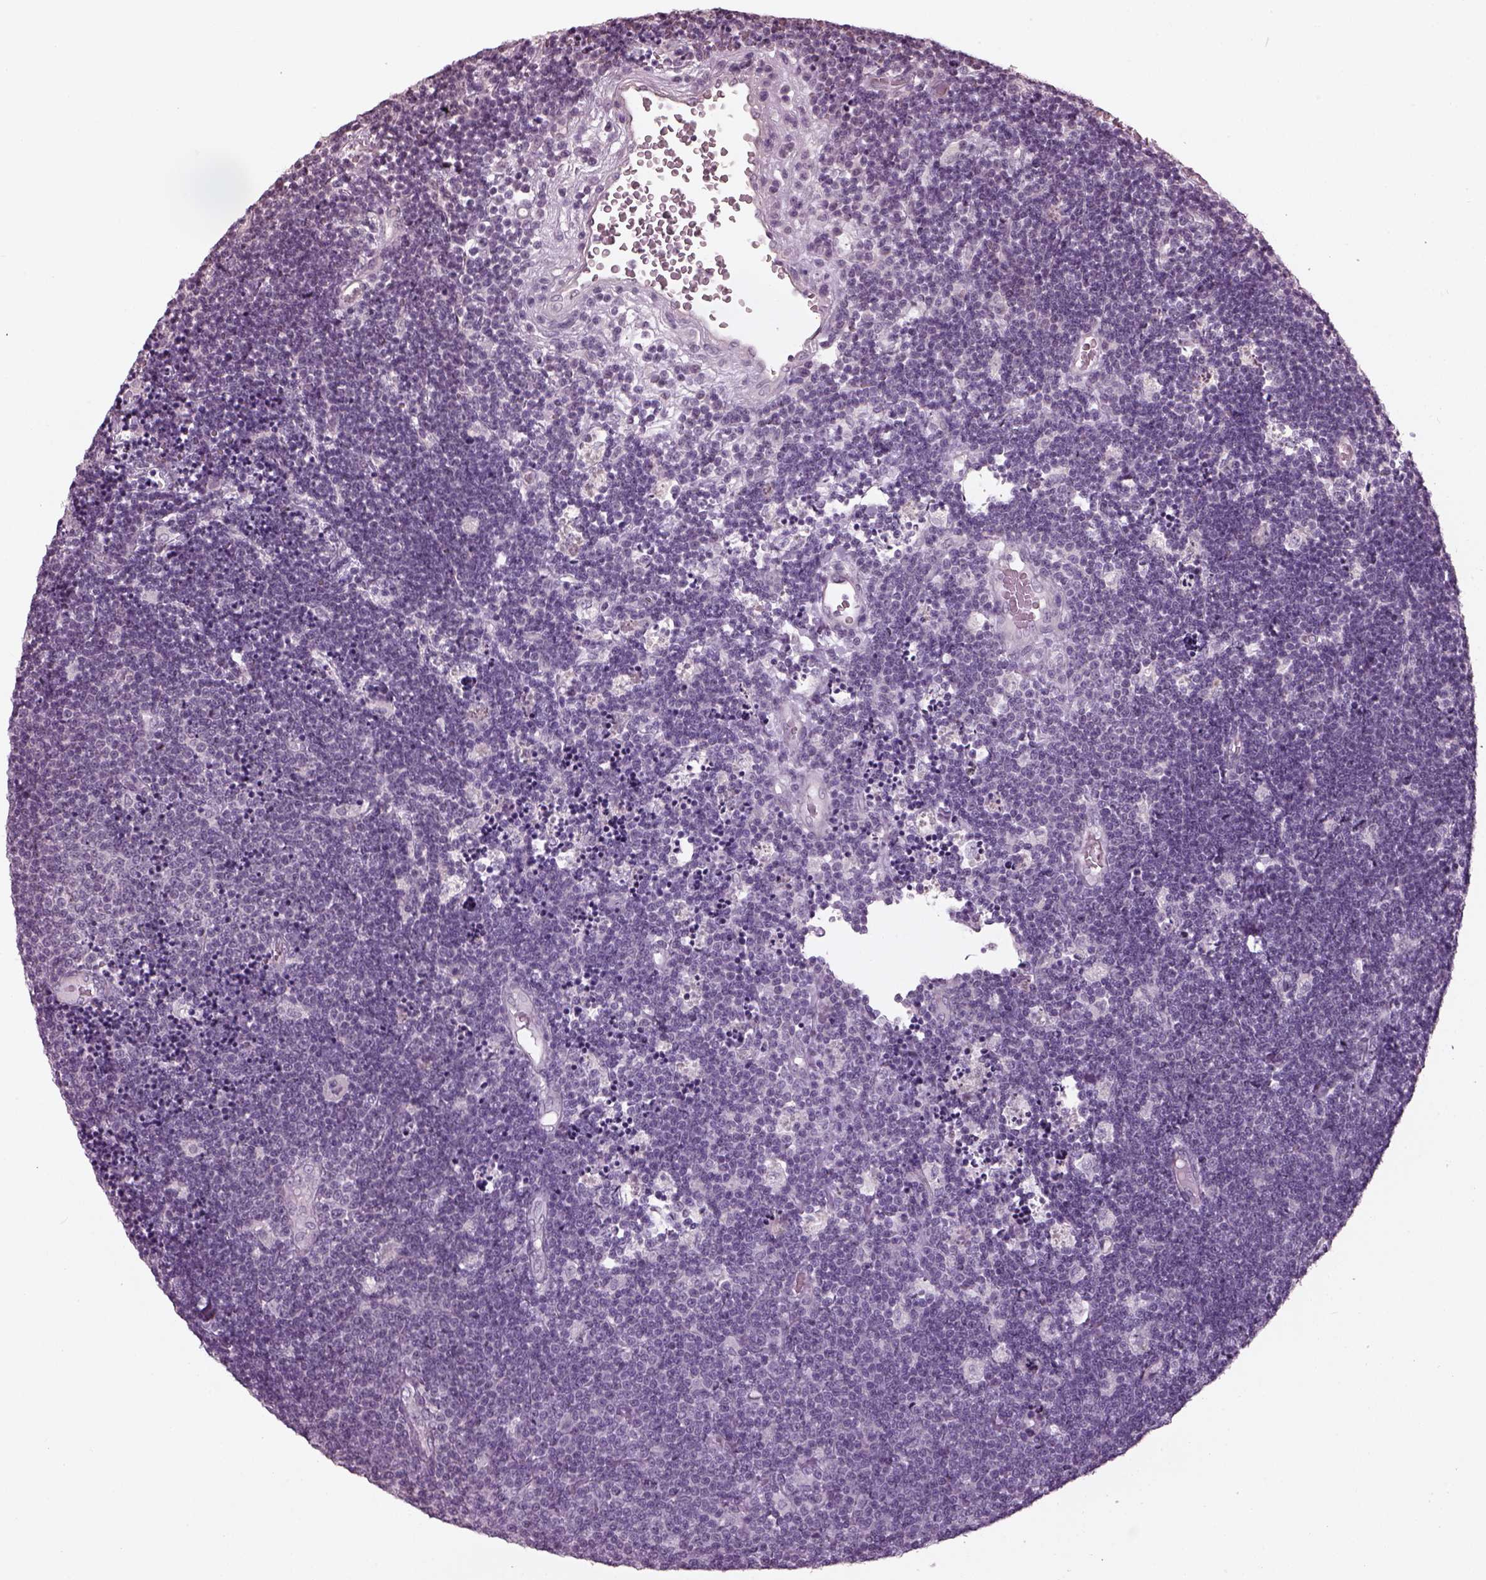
{"staining": {"intensity": "negative", "quantity": "none", "location": "none"}, "tissue": "lymphoma", "cell_type": "Tumor cells", "image_type": "cancer", "snomed": [{"axis": "morphology", "description": "Malignant lymphoma, non-Hodgkin's type, Low grade"}, {"axis": "topography", "description": "Brain"}], "caption": "Immunohistochemistry (IHC) image of neoplastic tissue: lymphoma stained with DAB (3,3'-diaminobenzidine) shows no significant protein positivity in tumor cells.", "gene": "OPTC", "patient": {"sex": "female", "age": 66}}